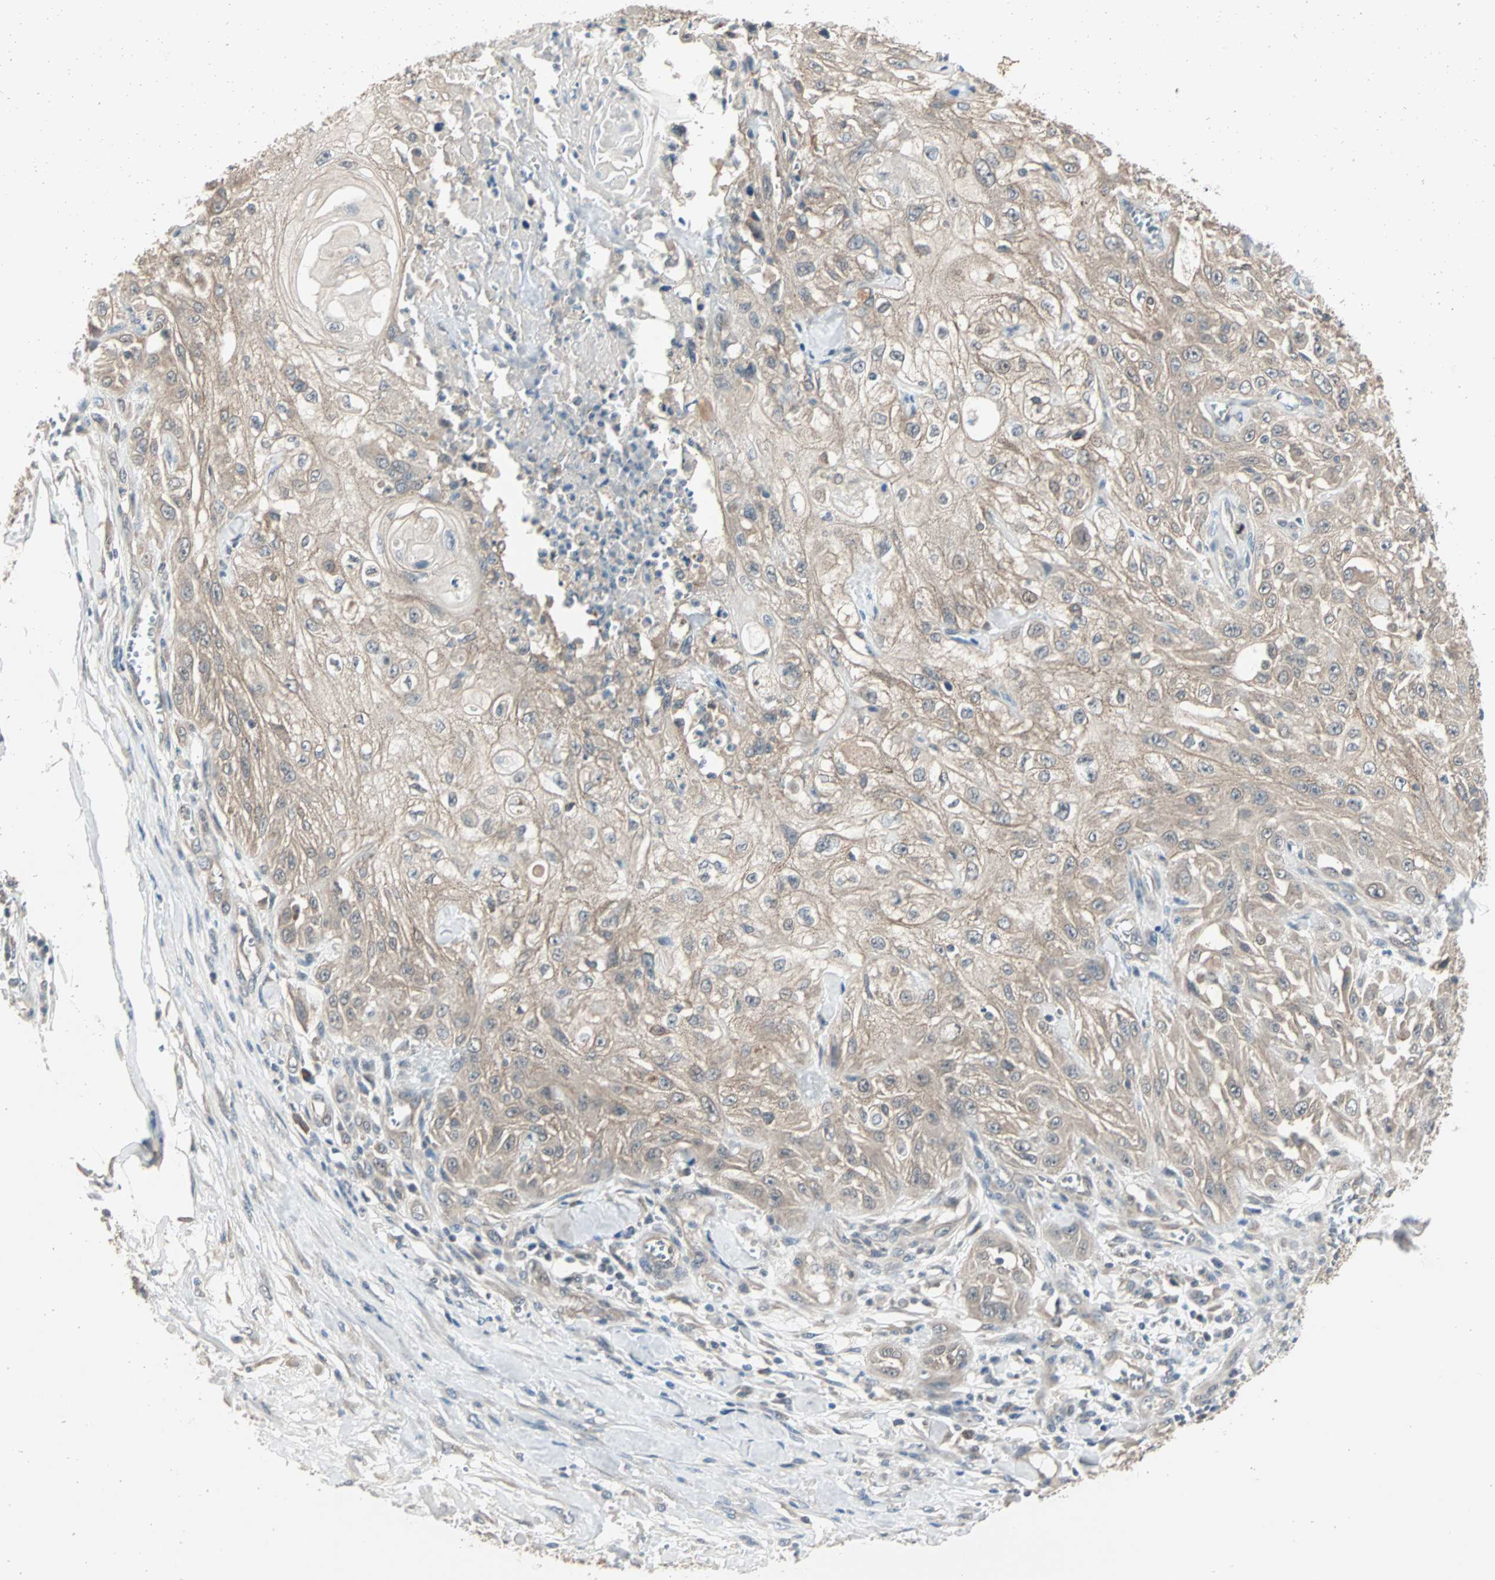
{"staining": {"intensity": "moderate", "quantity": ">75%", "location": "cytoplasmic/membranous"}, "tissue": "skin cancer", "cell_type": "Tumor cells", "image_type": "cancer", "snomed": [{"axis": "morphology", "description": "Squamous cell carcinoma, NOS"}, {"axis": "morphology", "description": "Squamous cell carcinoma, metastatic, NOS"}, {"axis": "topography", "description": "Skin"}, {"axis": "topography", "description": "Lymph node"}], "caption": "Protein staining of skin cancer tissue exhibits moderate cytoplasmic/membranous positivity in approximately >75% of tumor cells.", "gene": "TTF2", "patient": {"sex": "male", "age": 75}}